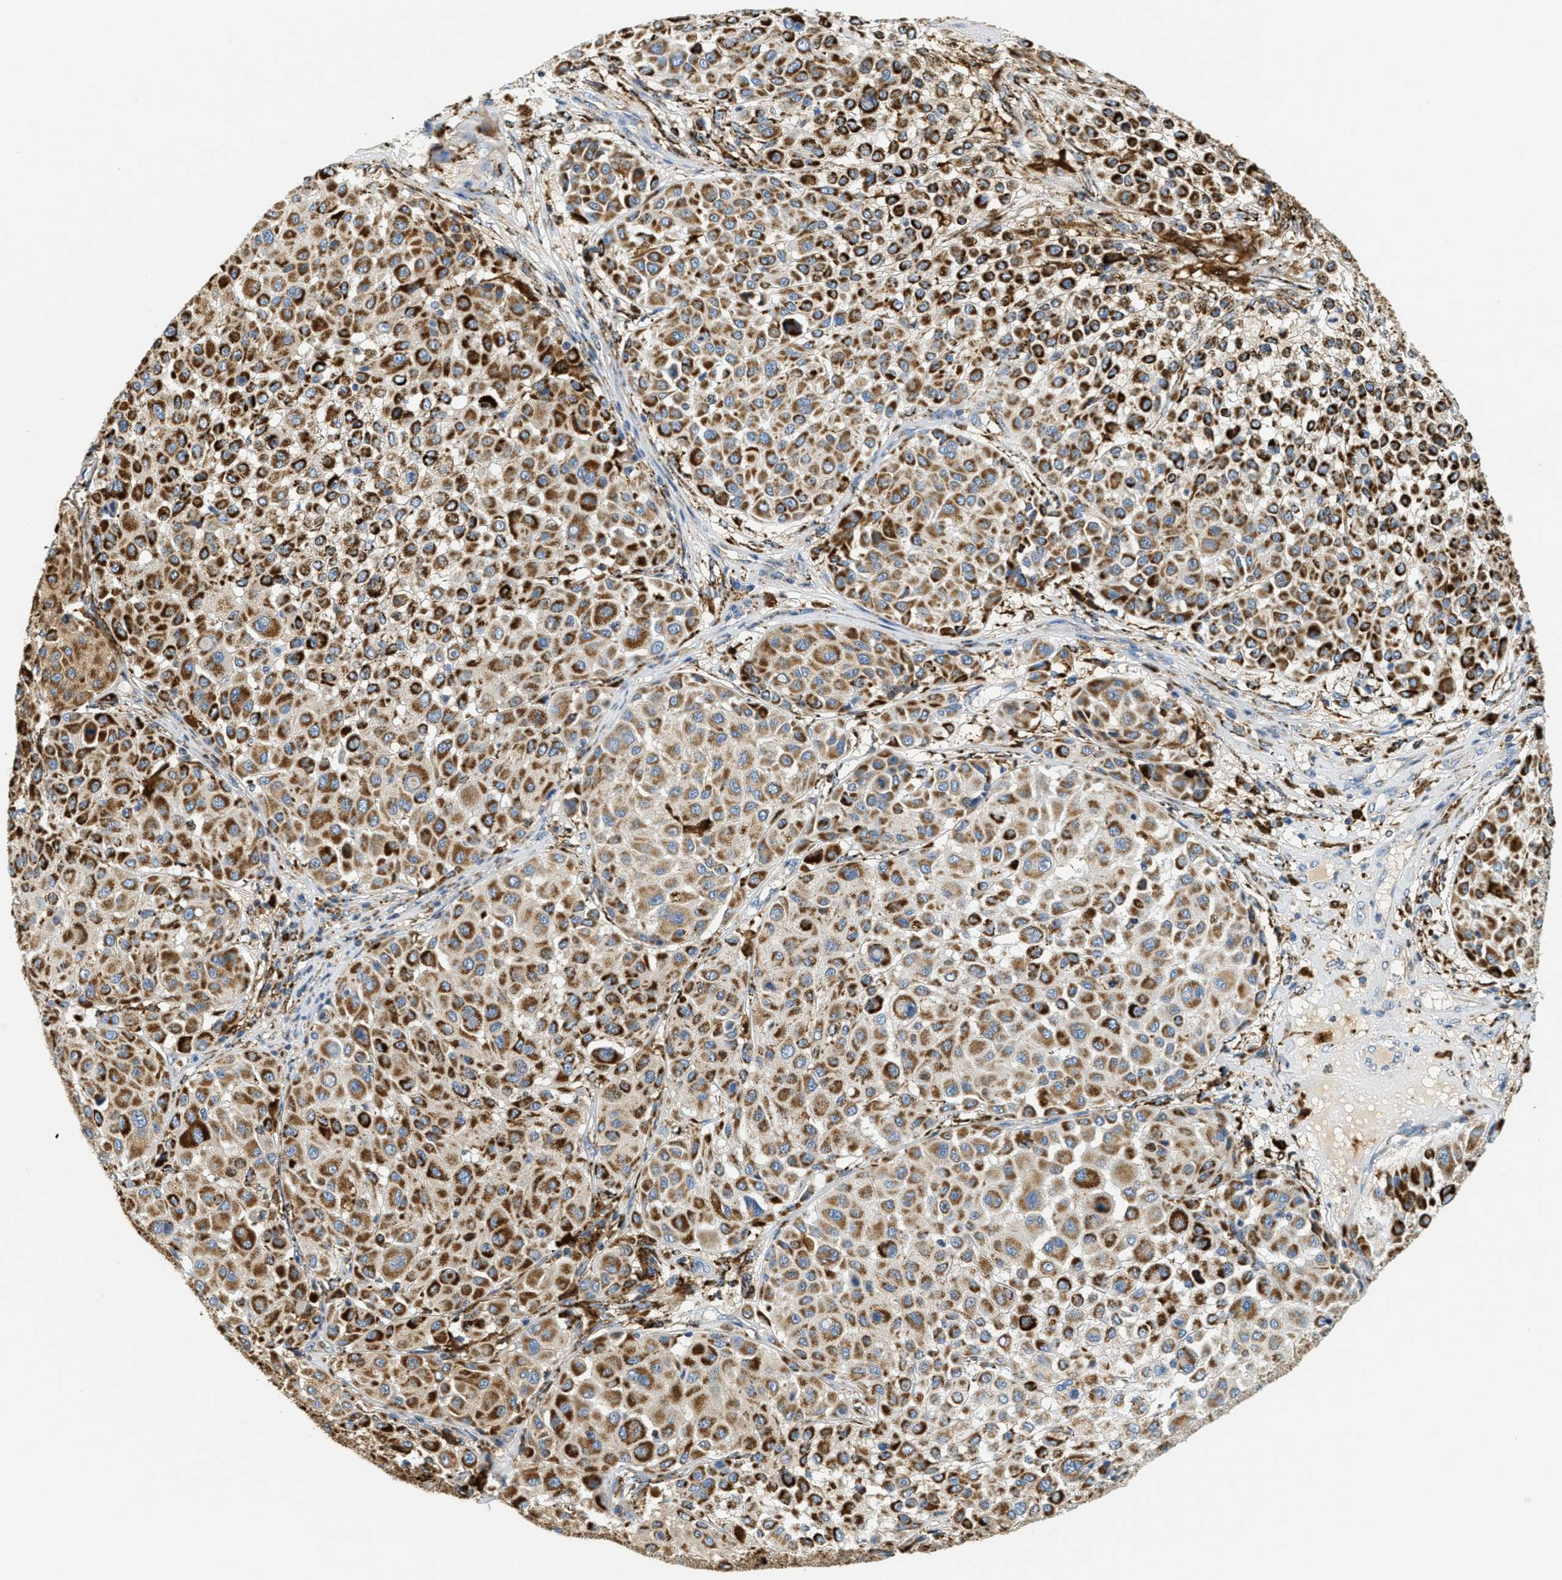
{"staining": {"intensity": "strong", "quantity": ">75%", "location": "cytoplasmic/membranous"}, "tissue": "melanoma", "cell_type": "Tumor cells", "image_type": "cancer", "snomed": [{"axis": "morphology", "description": "Malignant melanoma, Metastatic site"}, {"axis": "topography", "description": "Soft tissue"}], "caption": "Immunohistochemical staining of malignant melanoma (metastatic site) exhibits strong cytoplasmic/membranous protein staining in about >75% of tumor cells.", "gene": "HLCS", "patient": {"sex": "male", "age": 41}}